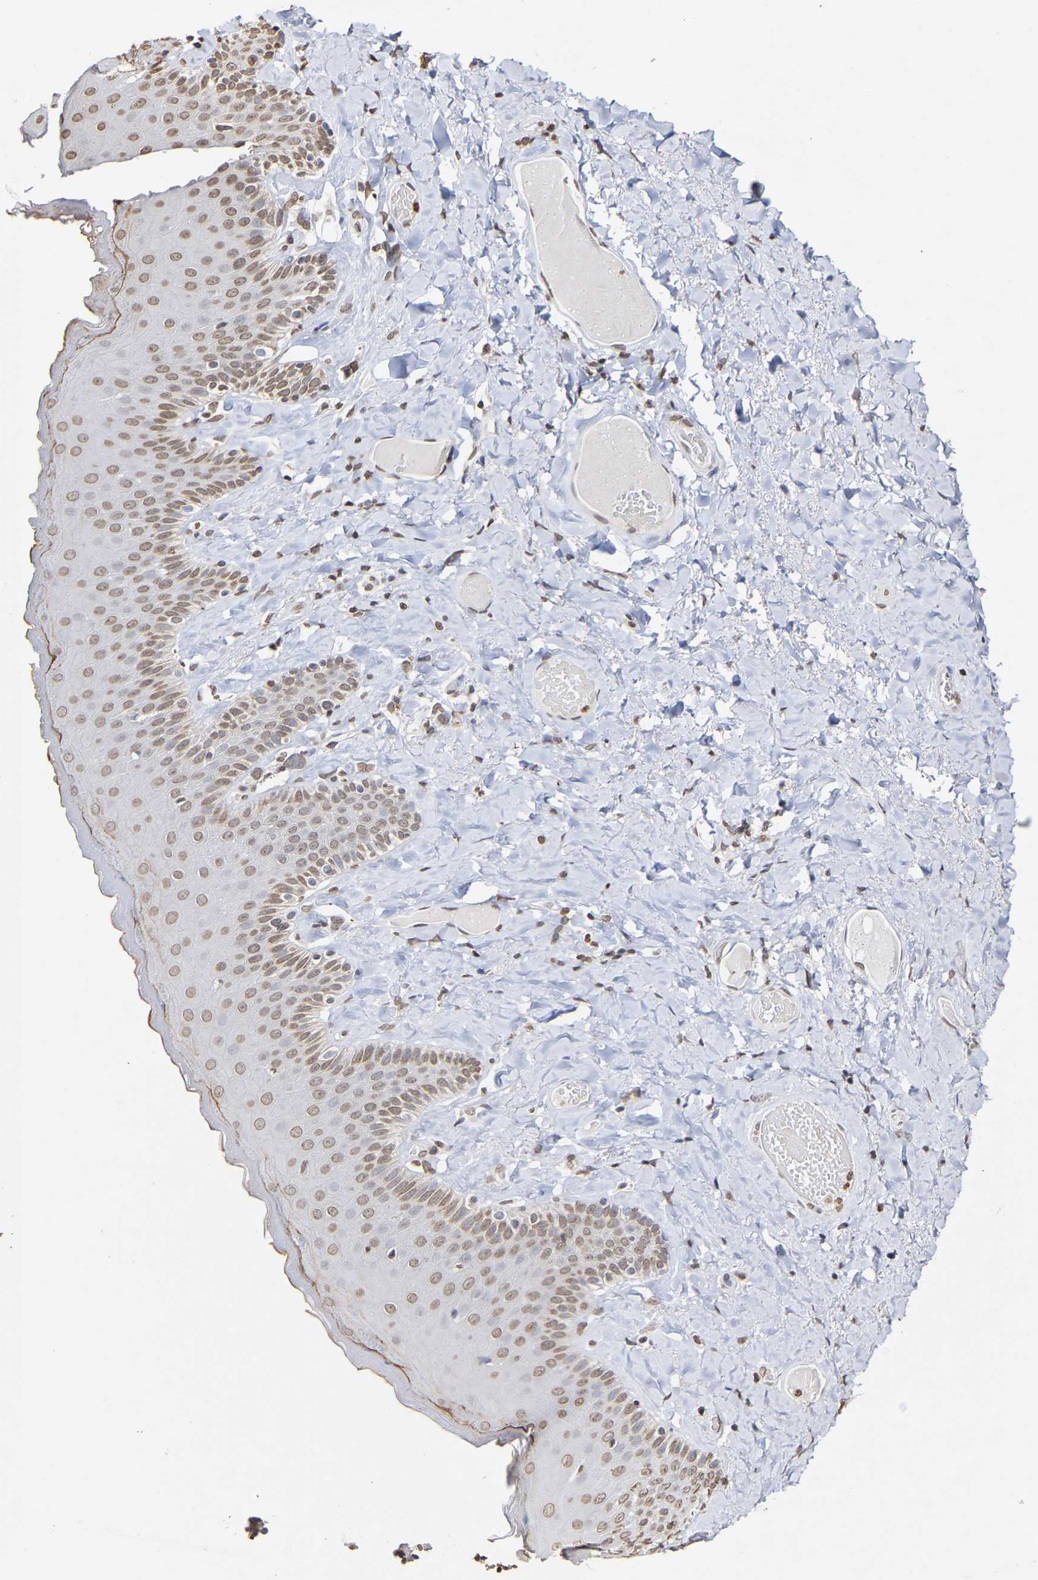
{"staining": {"intensity": "moderate", "quantity": ">75%", "location": "cytoplasmic/membranous,nuclear"}, "tissue": "skin", "cell_type": "Epidermal cells", "image_type": "normal", "snomed": [{"axis": "morphology", "description": "Normal tissue, NOS"}, {"axis": "topography", "description": "Anal"}], "caption": "Protein positivity by IHC displays moderate cytoplasmic/membranous,nuclear expression in approximately >75% of epidermal cells in unremarkable skin.", "gene": "ATF4", "patient": {"sex": "male", "age": 69}}